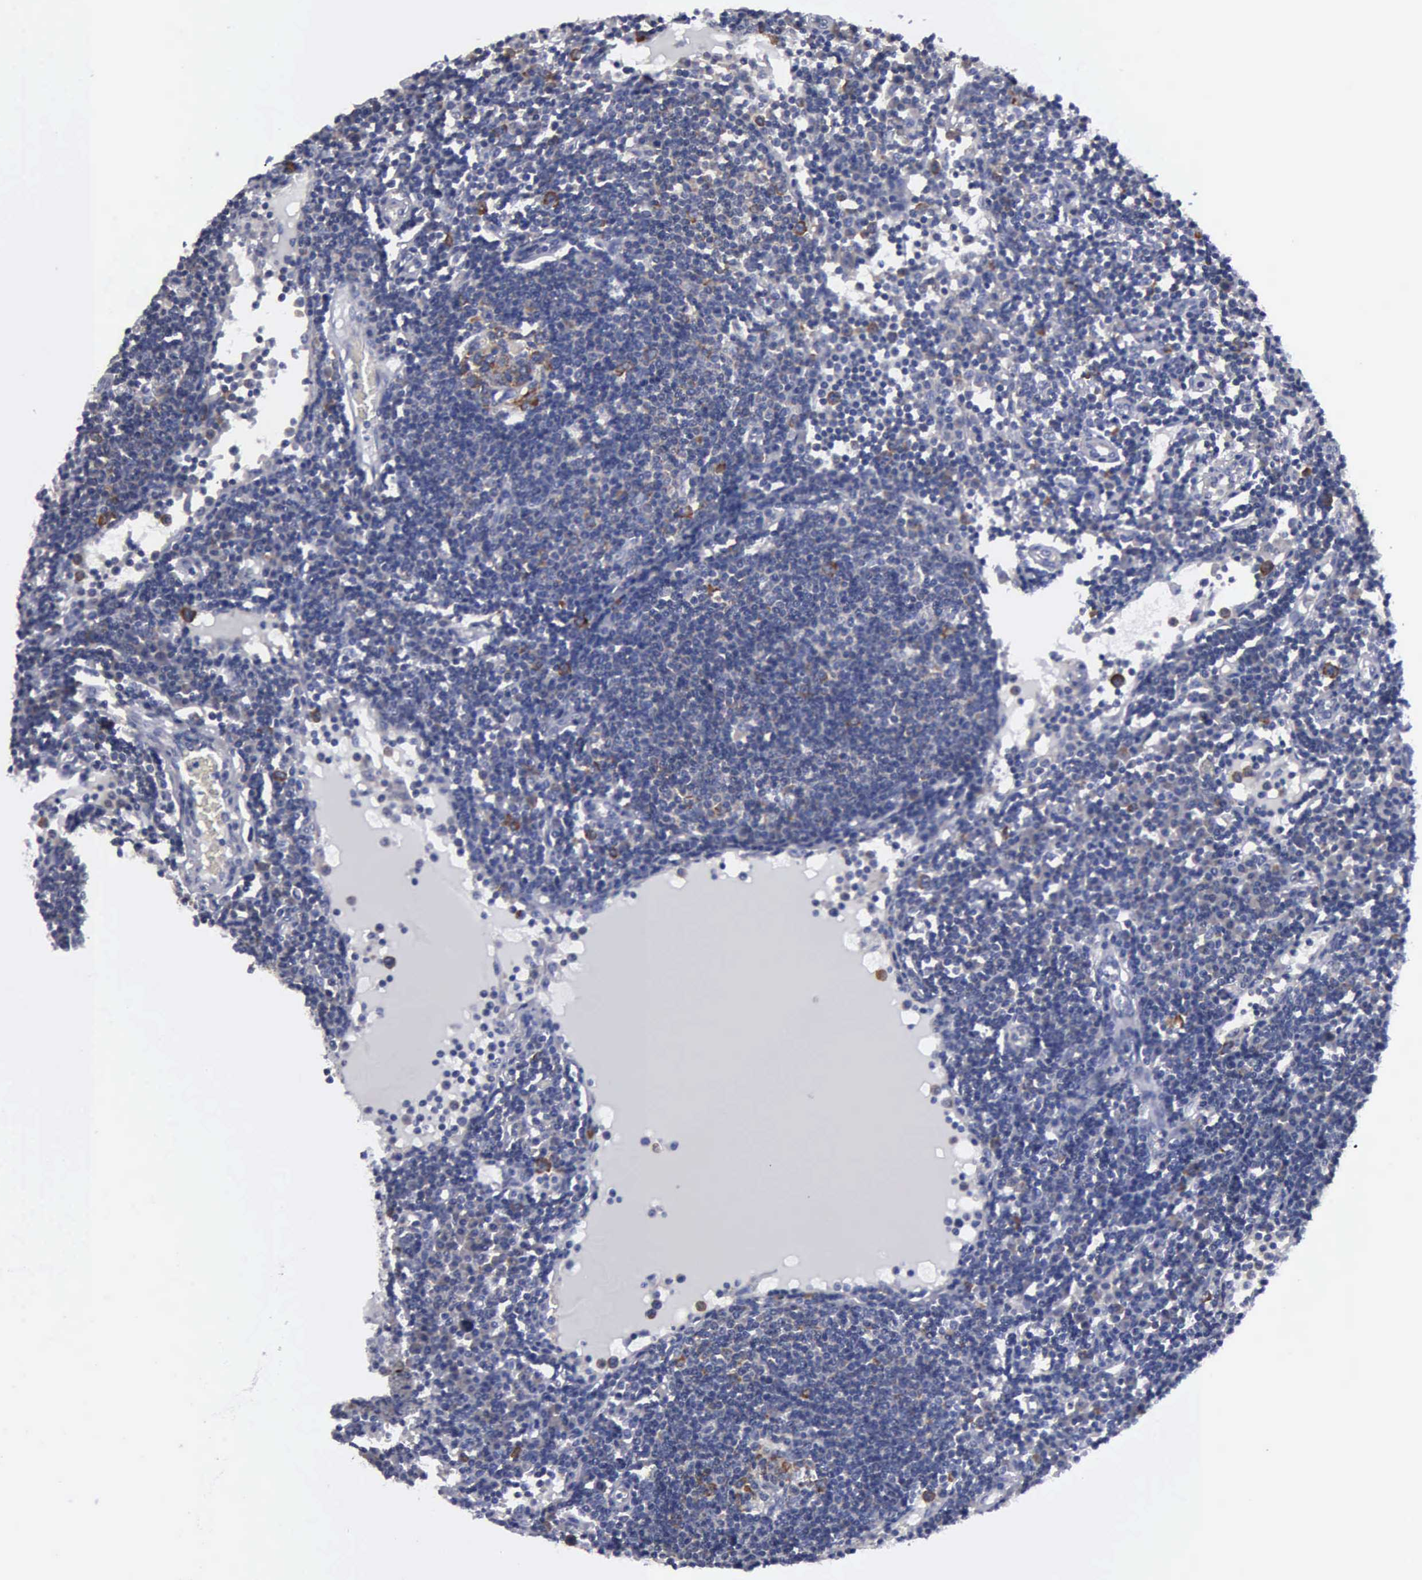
{"staining": {"intensity": "moderate", "quantity": "25%-75%", "location": "cytoplasmic/membranous"}, "tissue": "lymph node", "cell_type": "Germinal center cells", "image_type": "normal", "snomed": [{"axis": "morphology", "description": "Normal tissue, NOS"}, {"axis": "topography", "description": "Lymph node"}], "caption": "DAB (3,3'-diaminobenzidine) immunohistochemical staining of normal human lymph node exhibits moderate cytoplasmic/membranous protein staining in approximately 25%-75% of germinal center cells.", "gene": "TXLNG", "patient": {"sex": "female", "age": 55}}